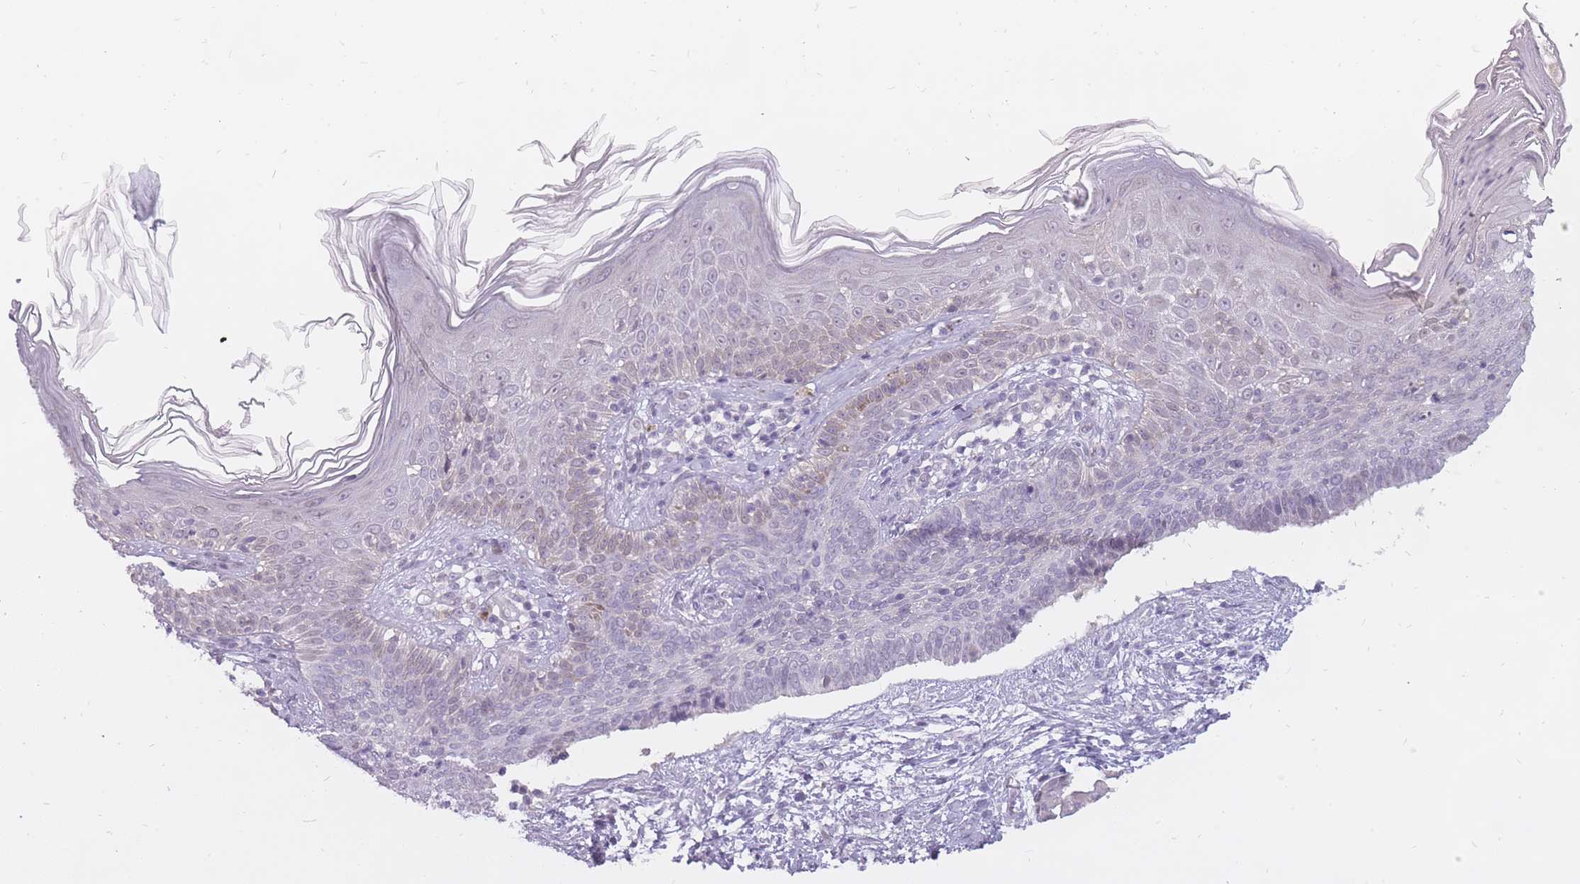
{"staining": {"intensity": "negative", "quantity": "none", "location": "none"}, "tissue": "skin cancer", "cell_type": "Tumor cells", "image_type": "cancer", "snomed": [{"axis": "morphology", "description": "Basal cell carcinoma"}, {"axis": "topography", "description": "Skin"}], "caption": "A histopathology image of human skin cancer is negative for staining in tumor cells. The staining was performed using DAB (3,3'-diaminobenzidine) to visualize the protein expression in brown, while the nuclei were stained in blue with hematoxylin (Magnification: 20x).", "gene": "POMZP3", "patient": {"sex": "male", "age": 73}}